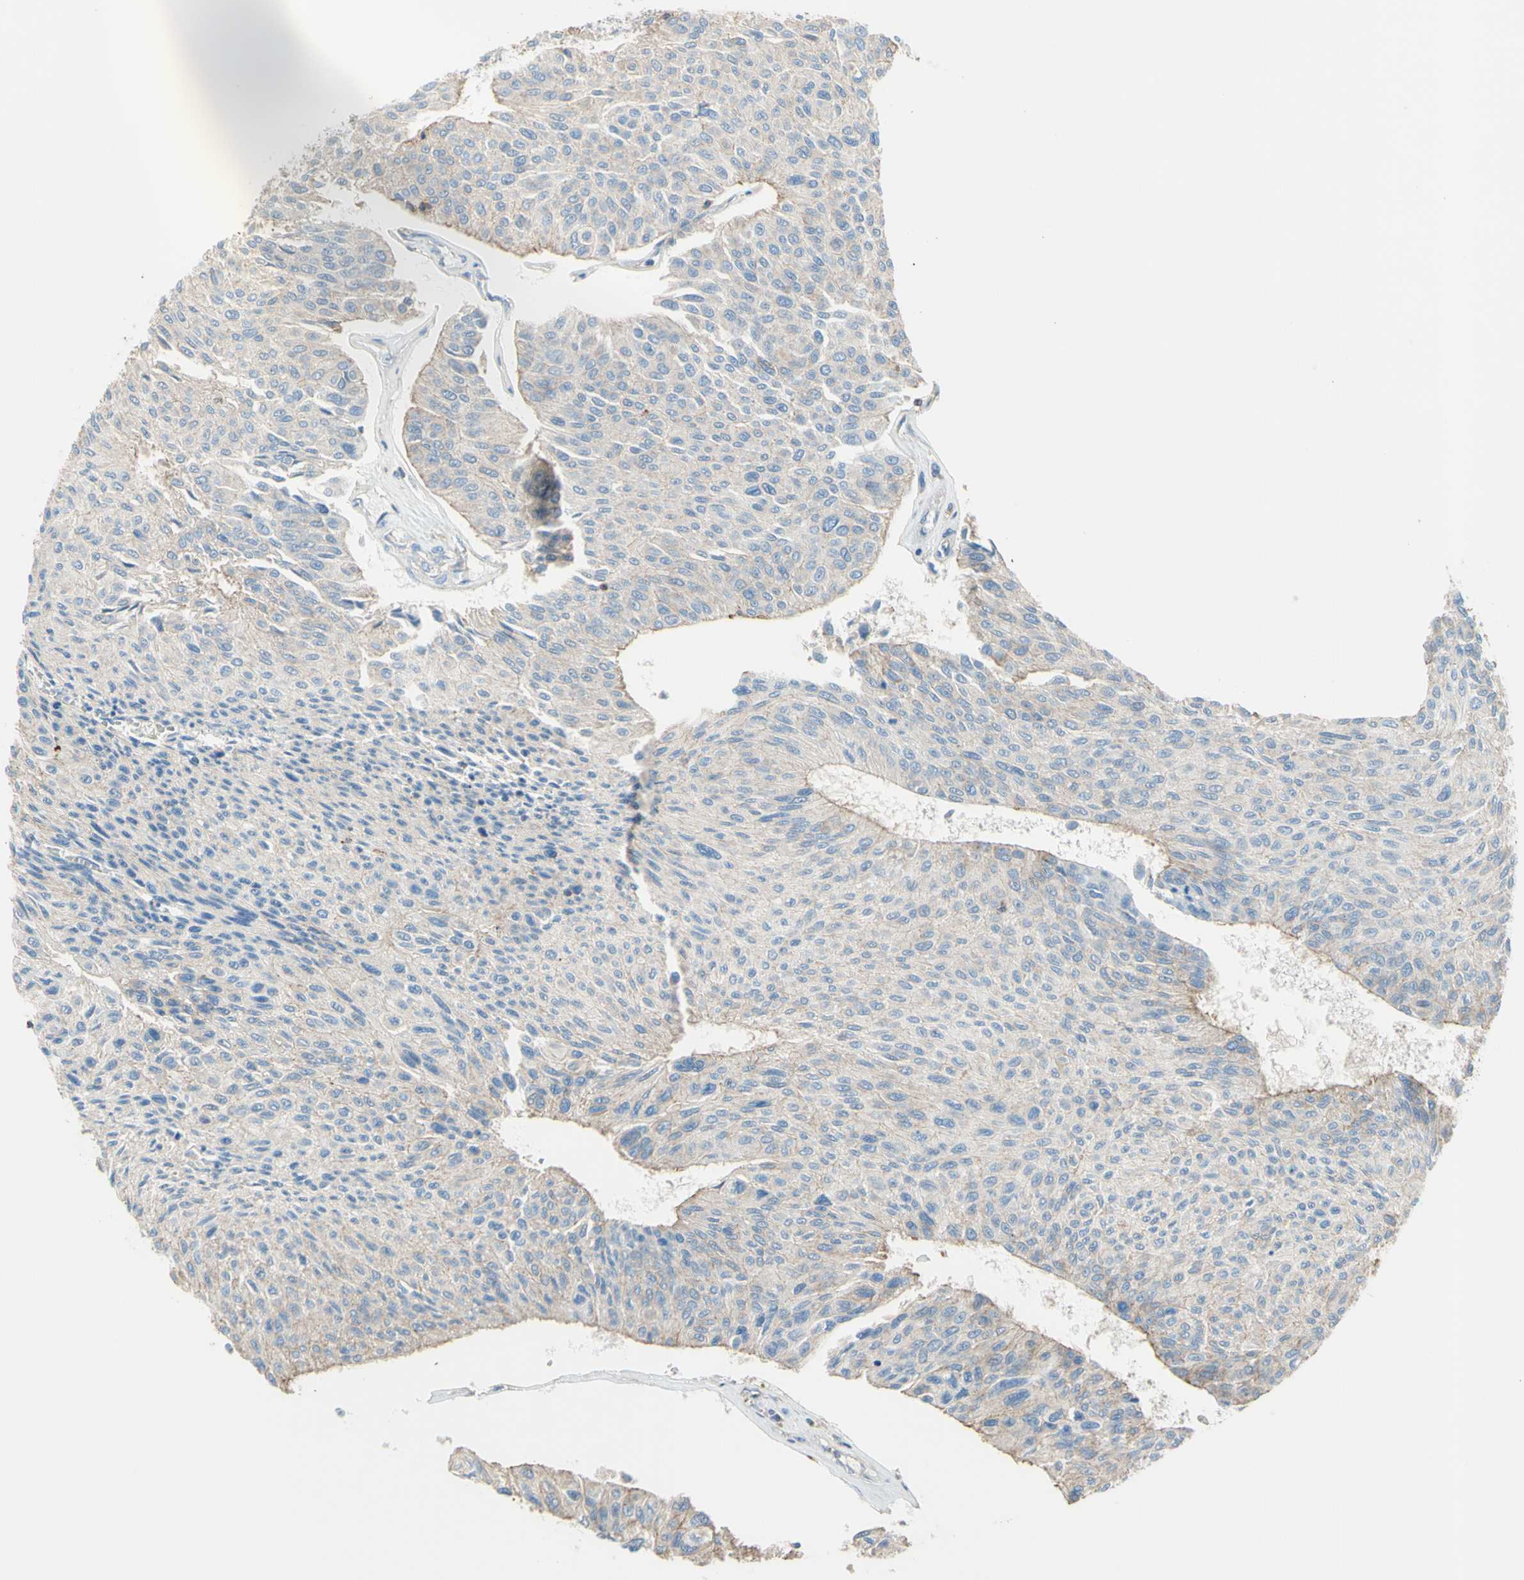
{"staining": {"intensity": "negative", "quantity": "none", "location": "none"}, "tissue": "urothelial cancer", "cell_type": "Tumor cells", "image_type": "cancer", "snomed": [{"axis": "morphology", "description": "Urothelial carcinoma, High grade"}, {"axis": "topography", "description": "Urinary bladder"}], "caption": "There is no significant staining in tumor cells of high-grade urothelial carcinoma. (Immunohistochemistry, brightfield microscopy, high magnification).", "gene": "SEMA4C", "patient": {"sex": "male", "age": 66}}